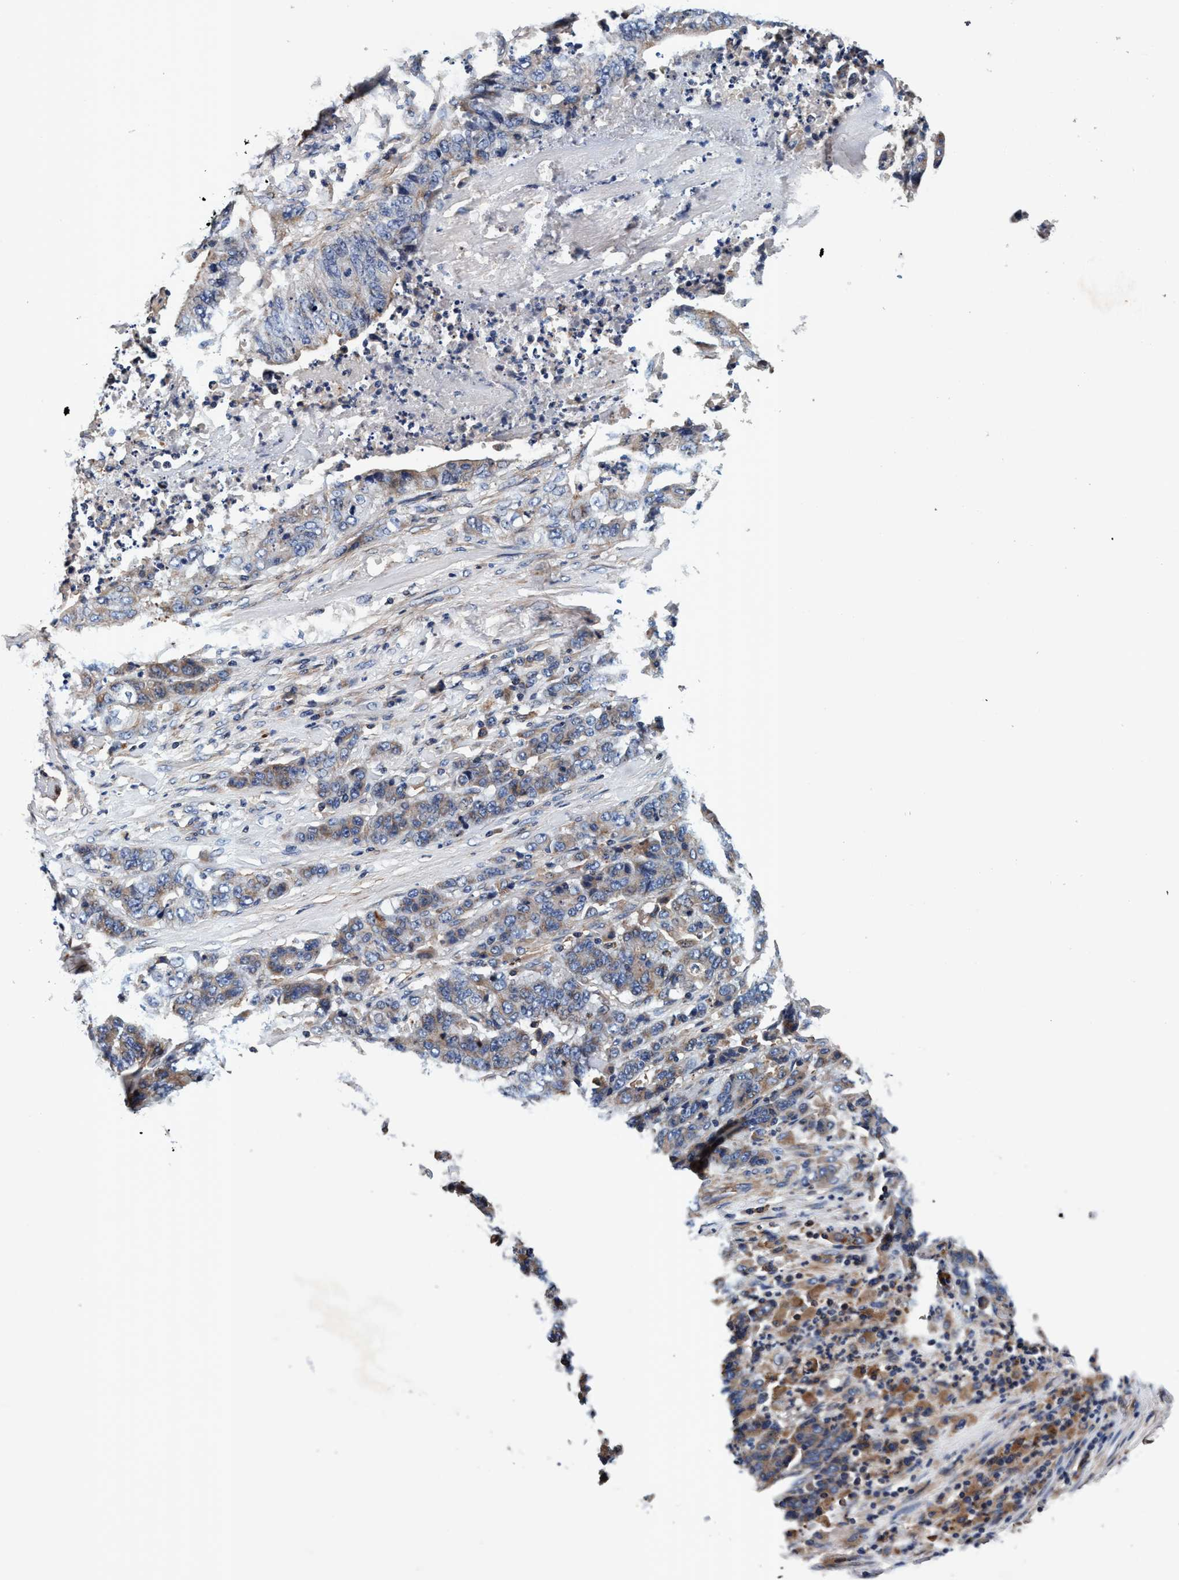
{"staining": {"intensity": "weak", "quantity": "25%-75%", "location": "cytoplasmic/membranous"}, "tissue": "stomach cancer", "cell_type": "Tumor cells", "image_type": "cancer", "snomed": [{"axis": "morphology", "description": "Adenocarcinoma, NOS"}, {"axis": "topography", "description": "Stomach"}], "caption": "Stomach cancer tissue displays weak cytoplasmic/membranous expression in approximately 25%-75% of tumor cells, visualized by immunohistochemistry.", "gene": "RNF208", "patient": {"sex": "female", "age": 73}}